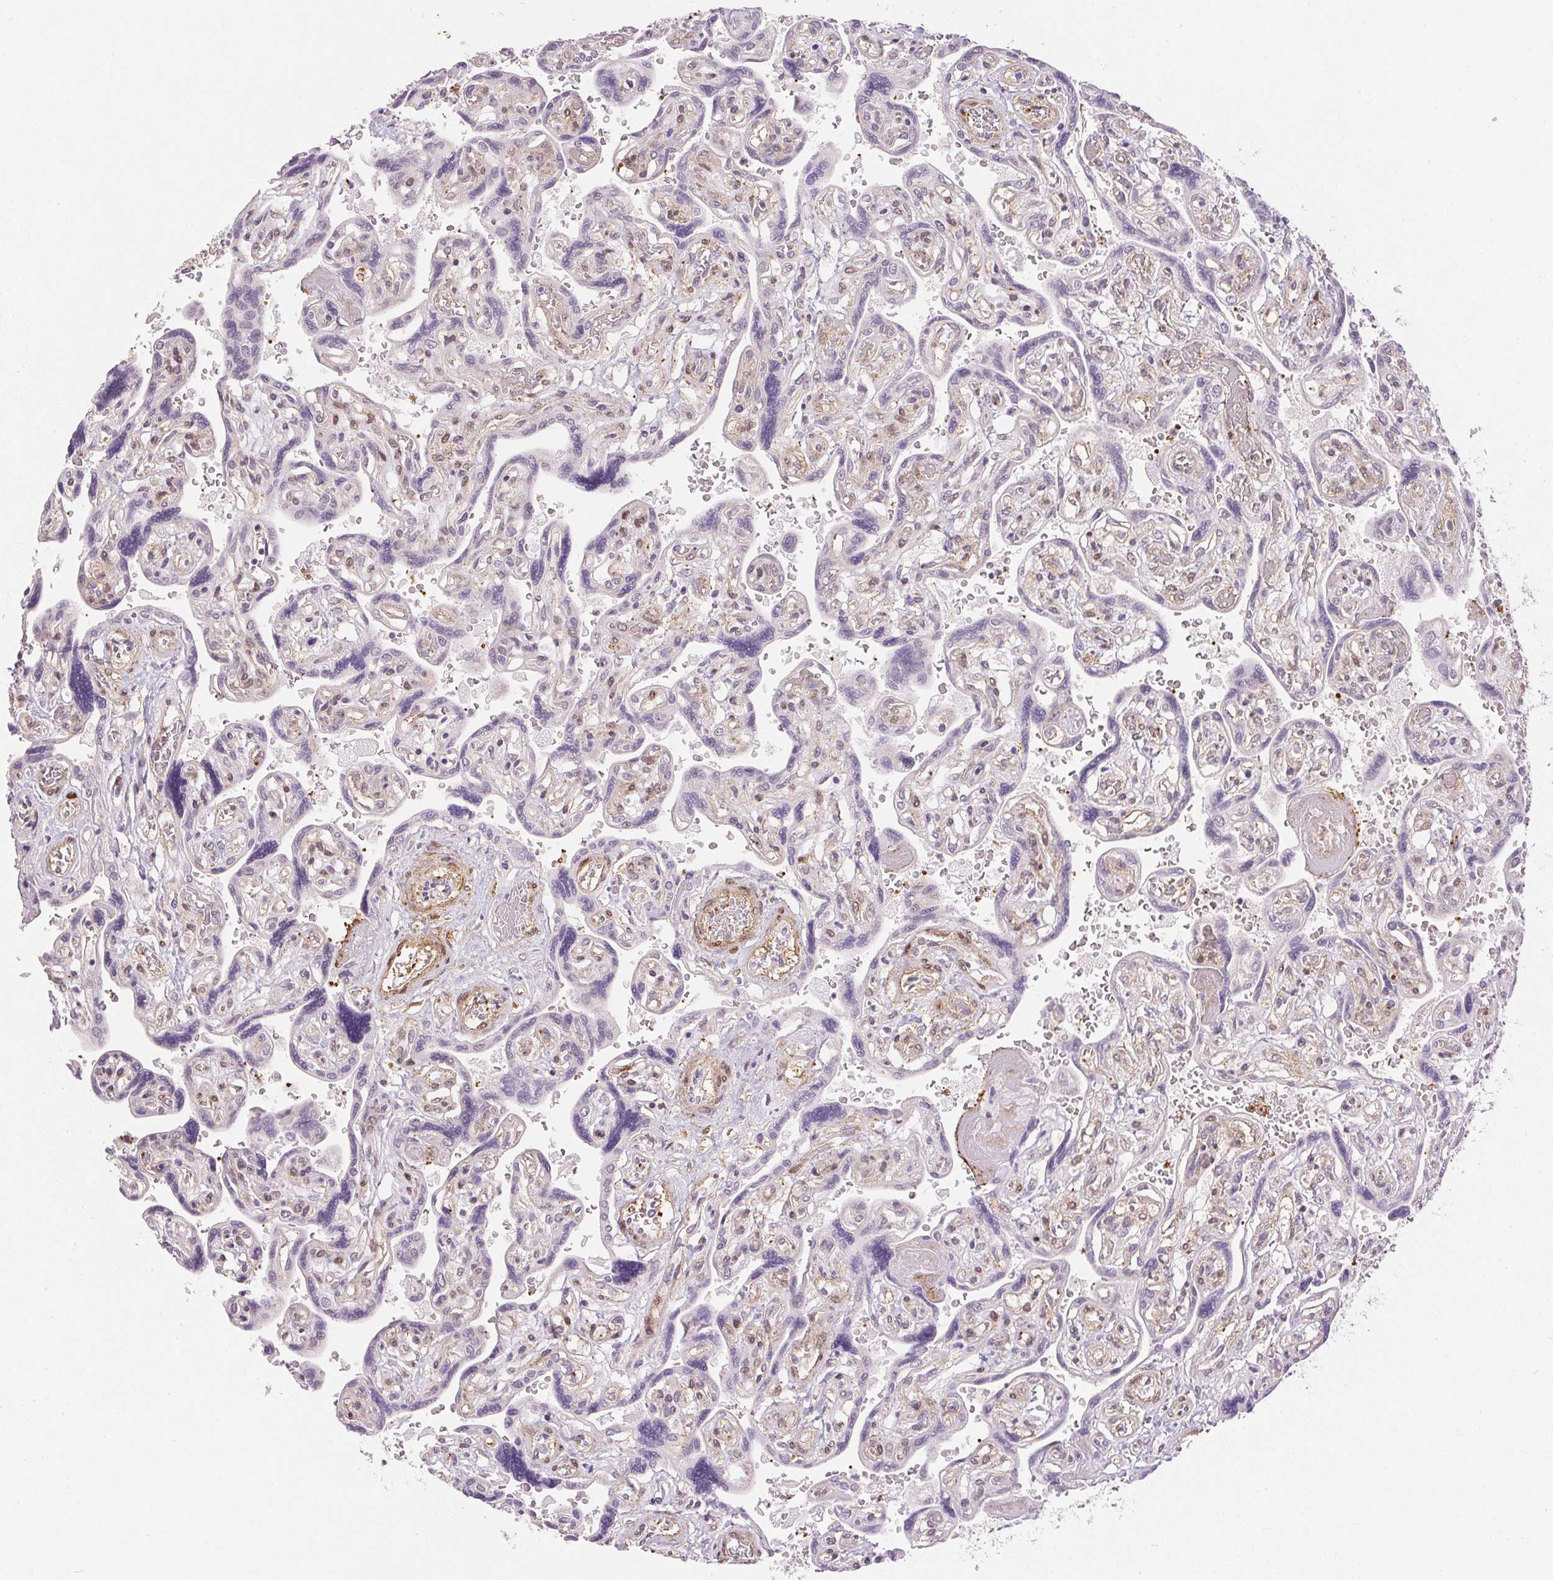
{"staining": {"intensity": "negative", "quantity": "none", "location": "none"}, "tissue": "placenta", "cell_type": "Decidual cells", "image_type": "normal", "snomed": [{"axis": "morphology", "description": "Normal tissue, NOS"}, {"axis": "topography", "description": "Placenta"}], "caption": "Human placenta stained for a protein using immunohistochemistry shows no expression in decidual cells.", "gene": "PRL", "patient": {"sex": "female", "age": 32}}